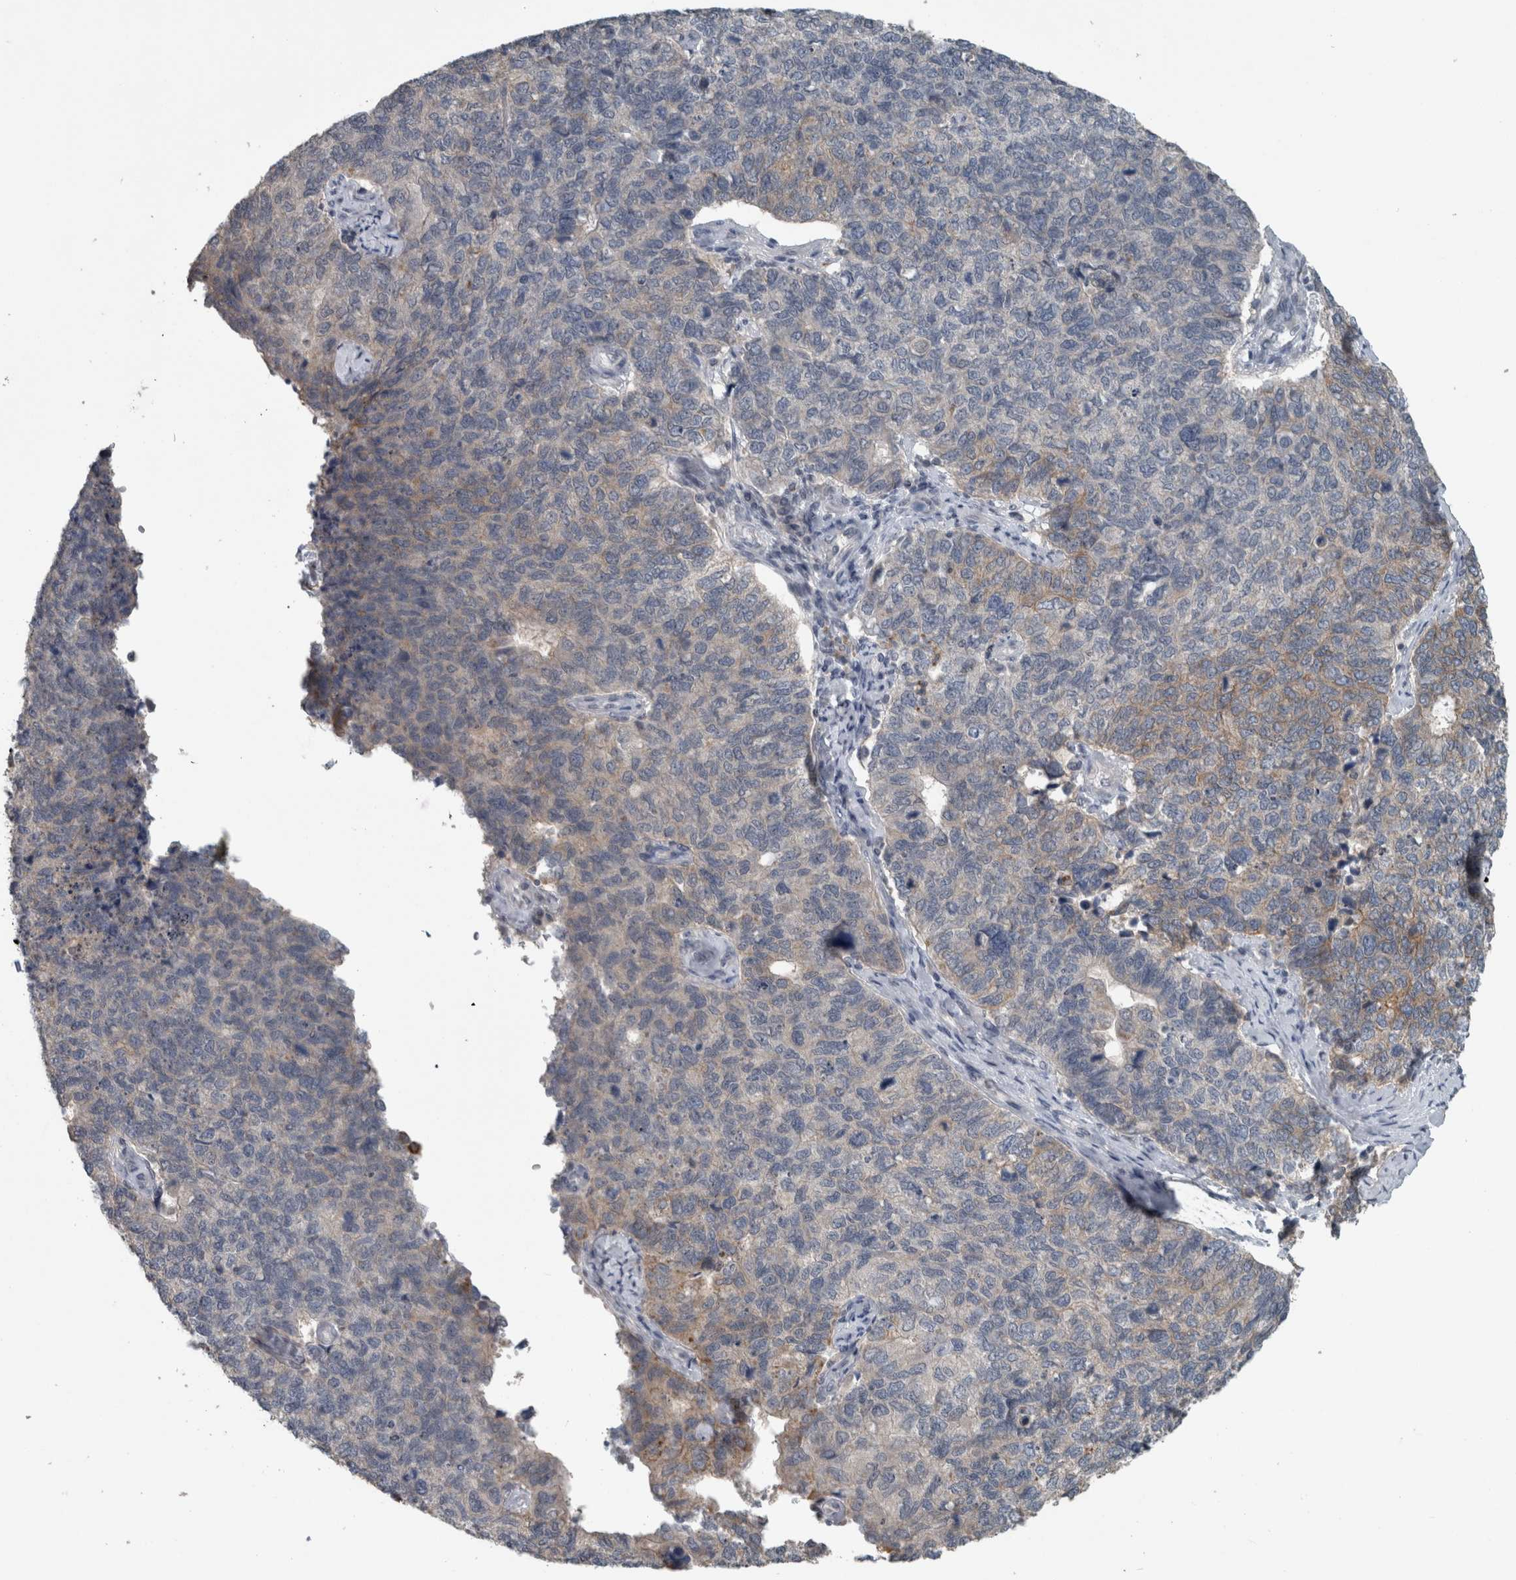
{"staining": {"intensity": "weak", "quantity": "25%-75%", "location": "cytoplasmic/membranous"}, "tissue": "cervical cancer", "cell_type": "Tumor cells", "image_type": "cancer", "snomed": [{"axis": "morphology", "description": "Squamous cell carcinoma, NOS"}, {"axis": "topography", "description": "Cervix"}], "caption": "A brown stain labels weak cytoplasmic/membranous staining of a protein in cervical squamous cell carcinoma tumor cells.", "gene": "ACSF2", "patient": {"sex": "female", "age": 63}}